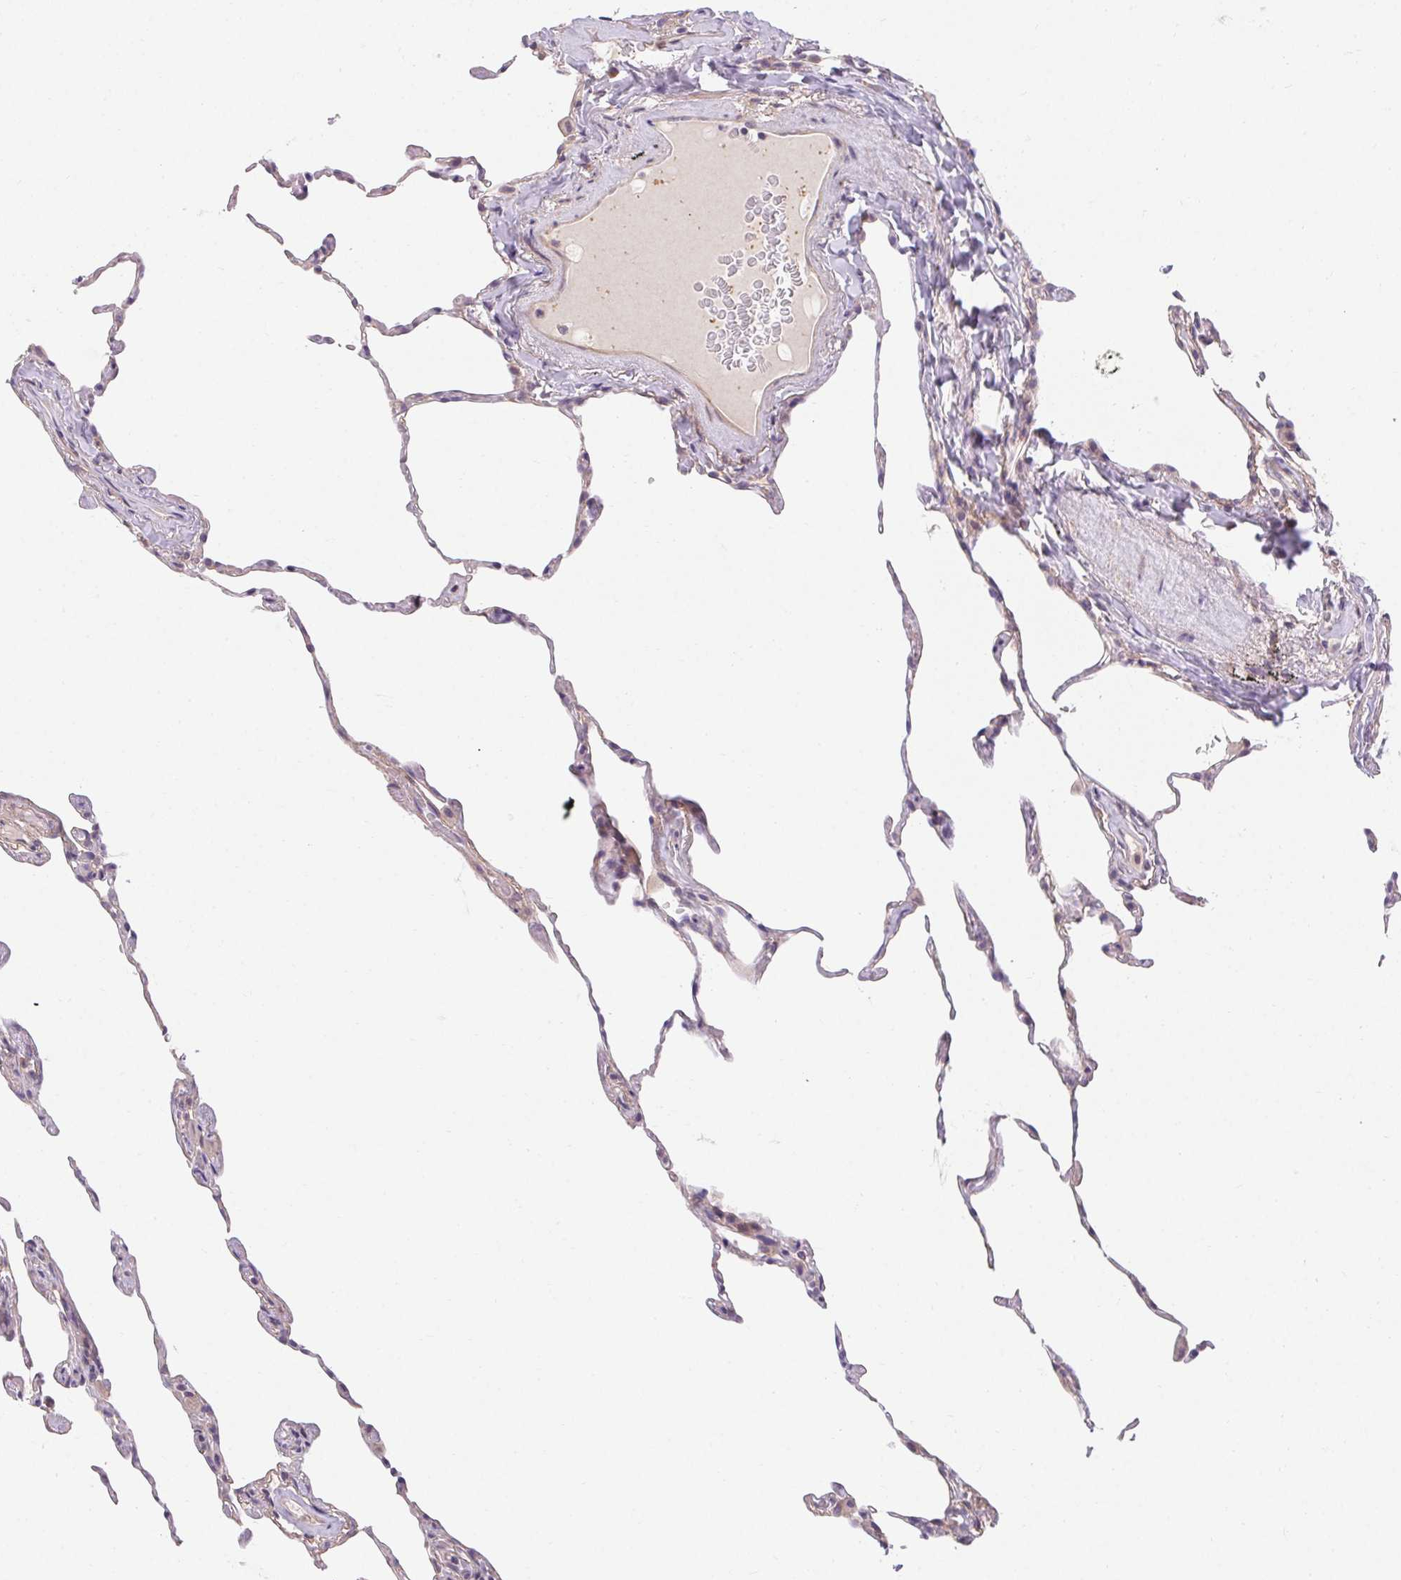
{"staining": {"intensity": "negative", "quantity": "none", "location": "none"}, "tissue": "lung", "cell_type": "Alveolar cells", "image_type": "normal", "snomed": [{"axis": "morphology", "description": "Normal tissue, NOS"}, {"axis": "topography", "description": "Lung"}], "caption": "This is an immunohistochemistry (IHC) image of benign human lung. There is no expression in alveolar cells.", "gene": "TMEM52B", "patient": {"sex": "female", "age": 57}}